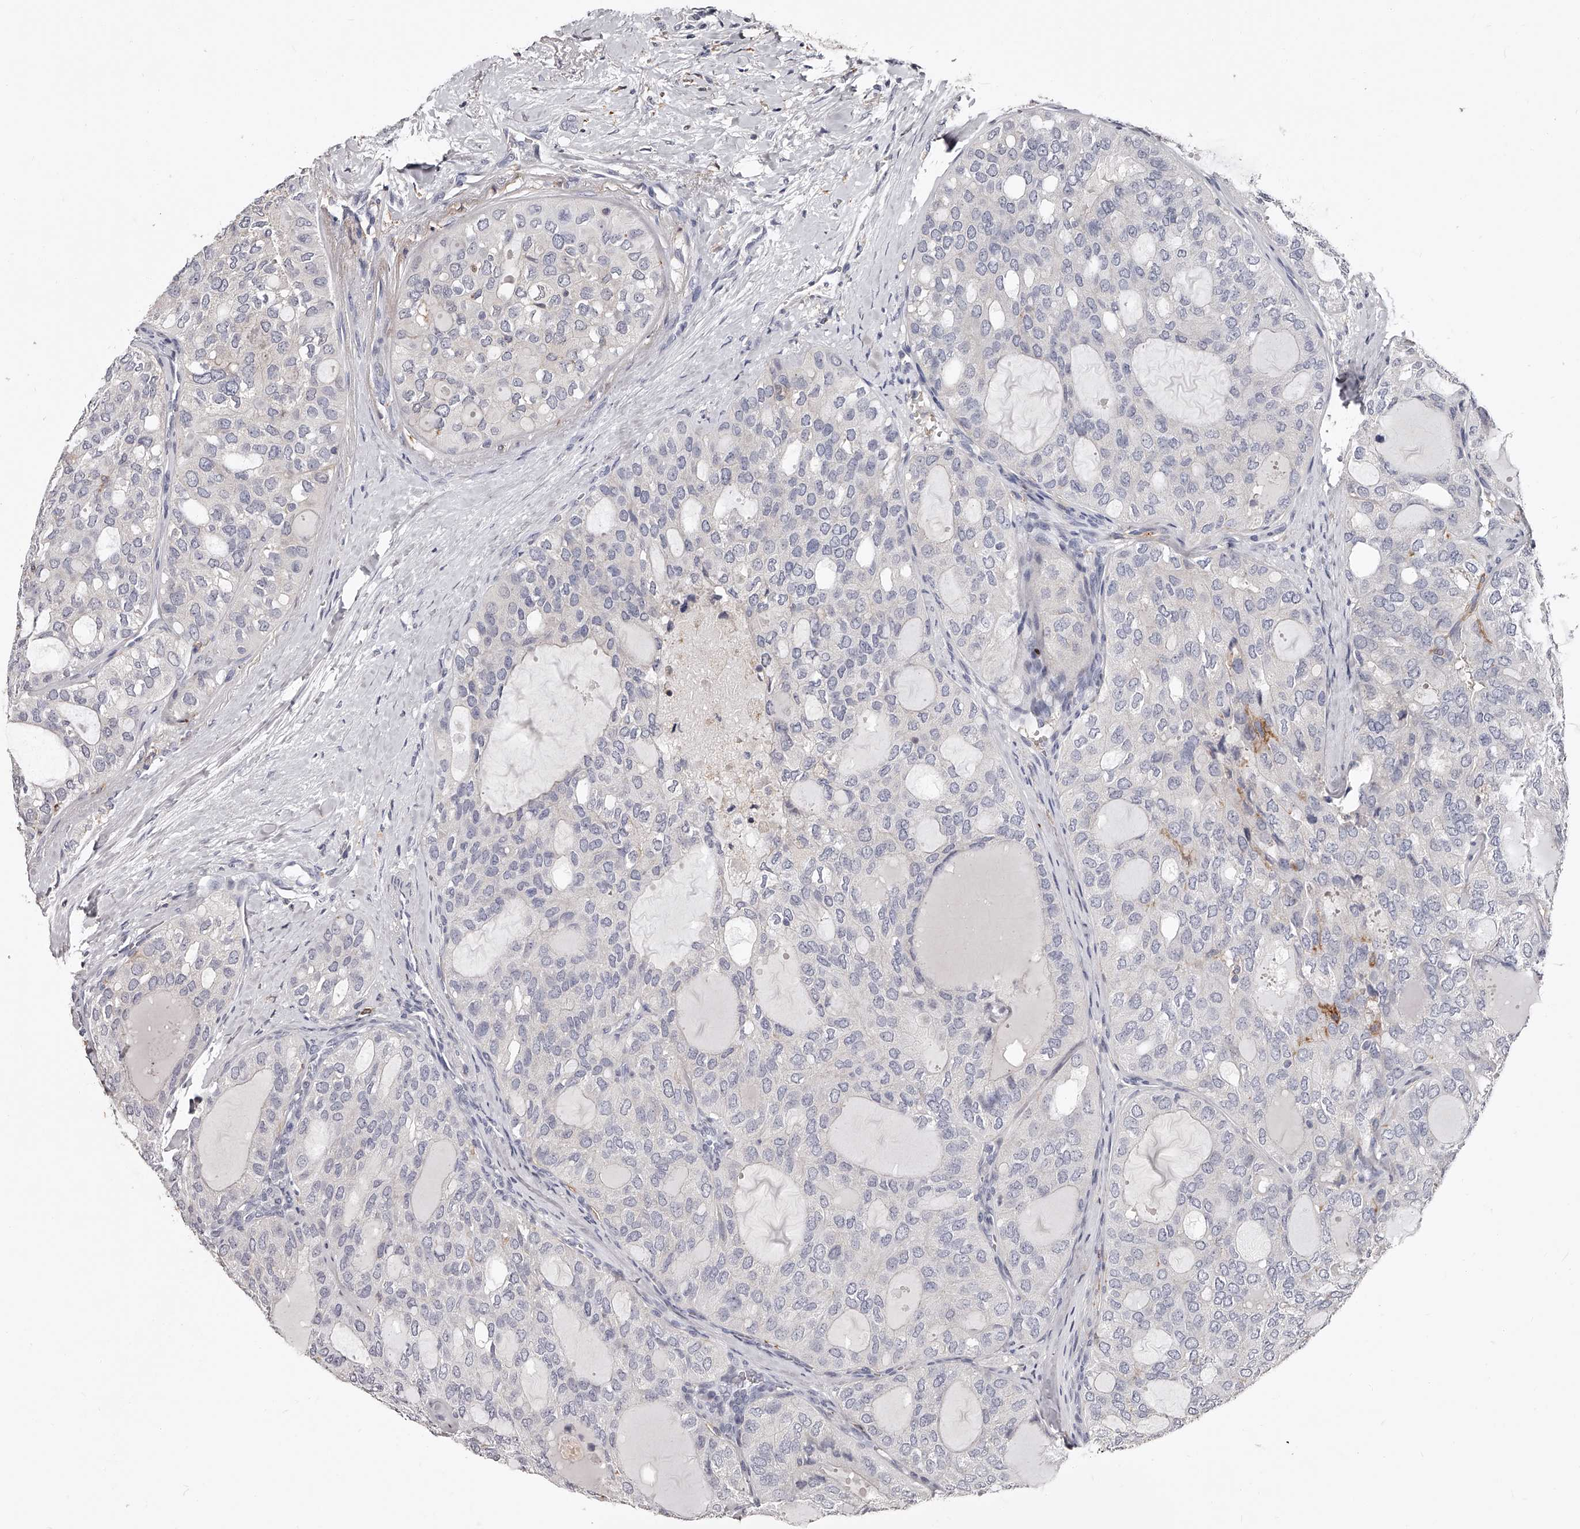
{"staining": {"intensity": "negative", "quantity": "none", "location": "none"}, "tissue": "thyroid cancer", "cell_type": "Tumor cells", "image_type": "cancer", "snomed": [{"axis": "morphology", "description": "Follicular adenoma carcinoma, NOS"}, {"axis": "topography", "description": "Thyroid gland"}], "caption": "Immunohistochemical staining of human follicular adenoma carcinoma (thyroid) reveals no significant positivity in tumor cells.", "gene": "PACSIN1", "patient": {"sex": "male", "age": 75}}